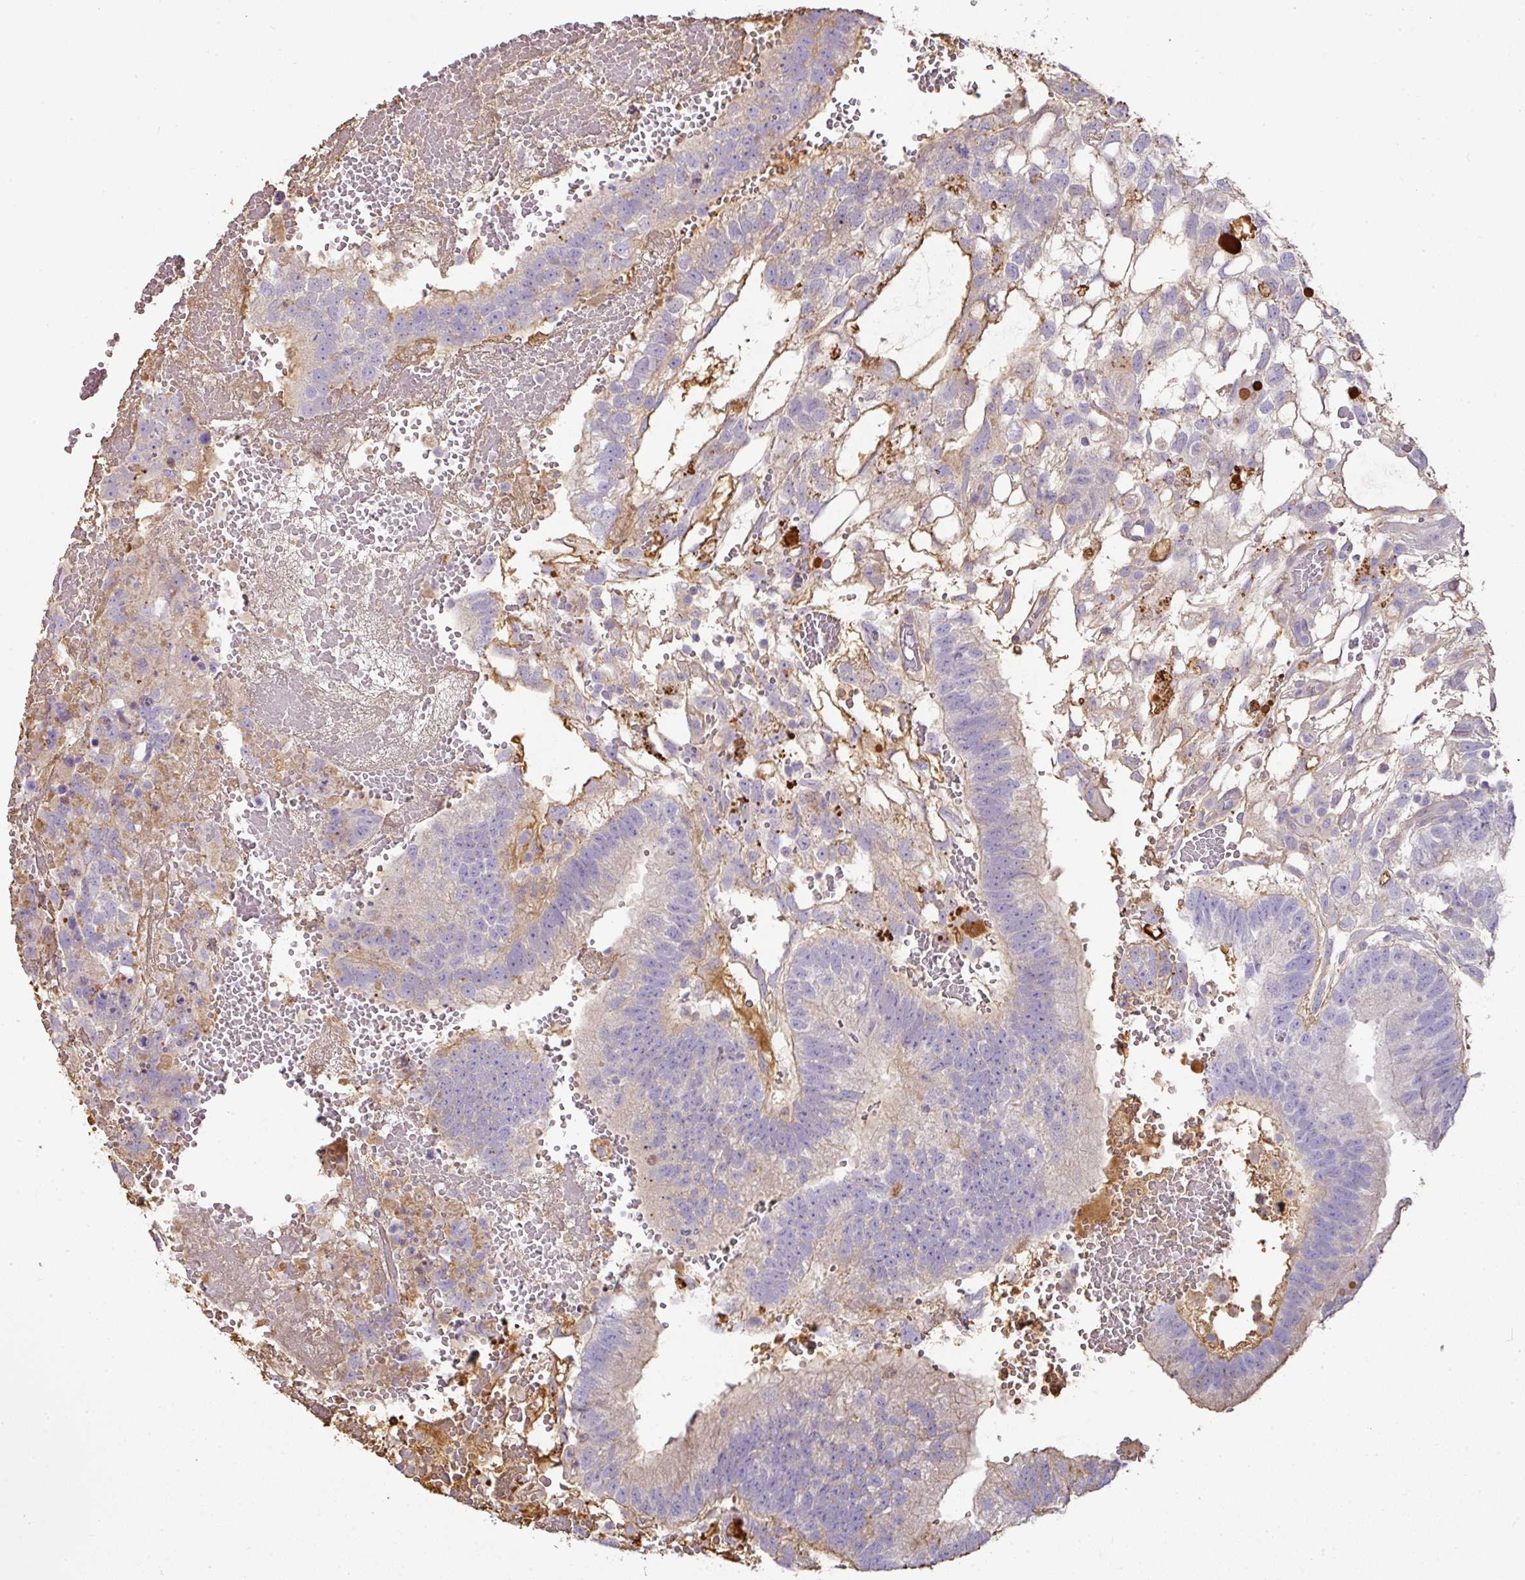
{"staining": {"intensity": "moderate", "quantity": "<25%", "location": "cytoplasmic/membranous"}, "tissue": "testis cancer", "cell_type": "Tumor cells", "image_type": "cancer", "snomed": [{"axis": "morphology", "description": "Normal tissue, NOS"}, {"axis": "morphology", "description": "Carcinoma, Embryonal, NOS"}, {"axis": "topography", "description": "Testis"}], "caption": "Immunohistochemistry (IHC) (DAB) staining of testis cancer demonstrates moderate cytoplasmic/membranous protein expression in approximately <25% of tumor cells.", "gene": "CCZ1", "patient": {"sex": "male", "age": 32}}